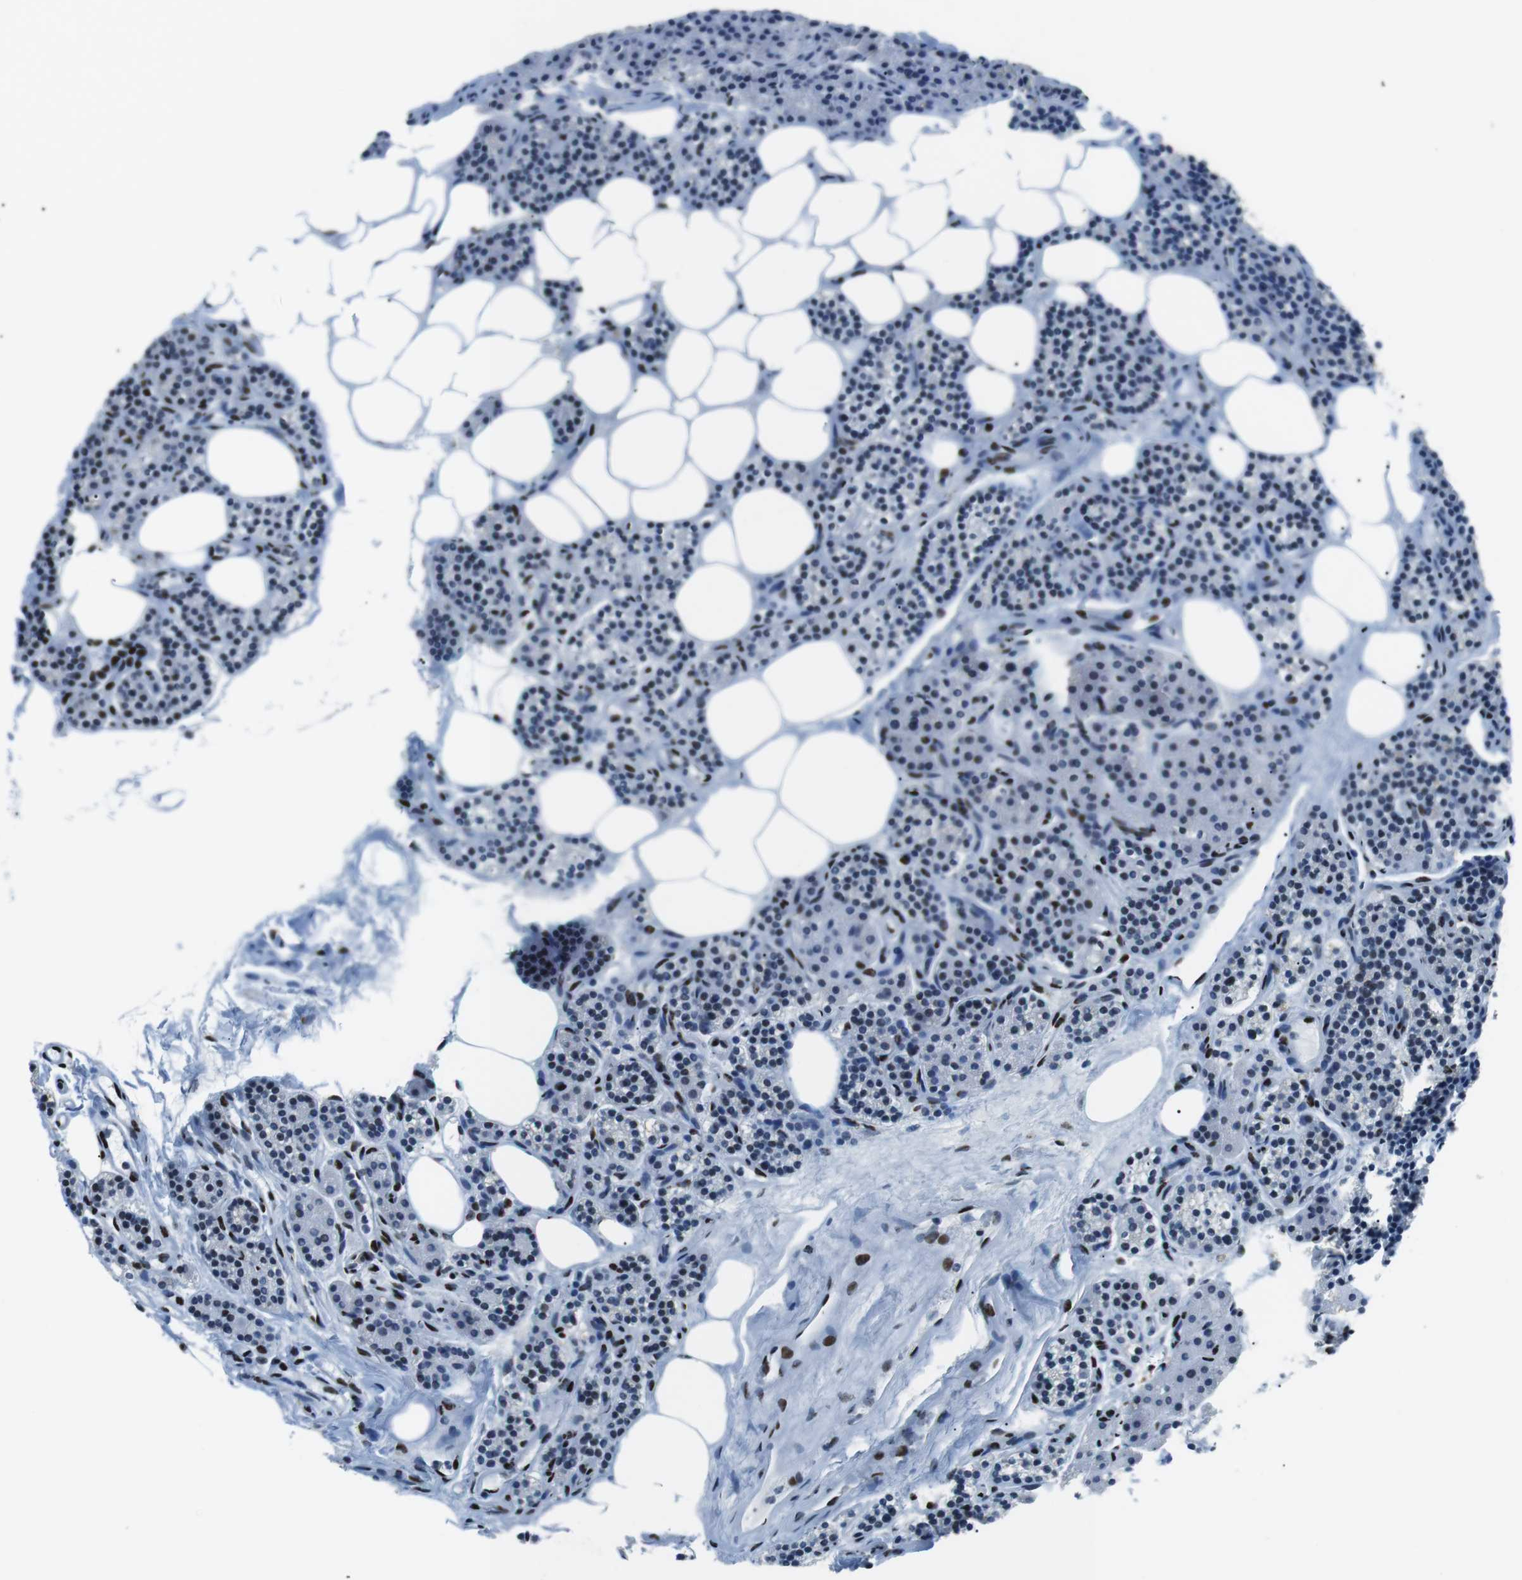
{"staining": {"intensity": "negative", "quantity": "none", "location": "none"}, "tissue": "parathyroid gland", "cell_type": "Glandular cells", "image_type": "normal", "snomed": [{"axis": "morphology", "description": "Normal tissue, NOS"}, {"axis": "morphology", "description": "Adenoma, NOS"}, {"axis": "topography", "description": "Parathyroid gland"}], "caption": "Human parathyroid gland stained for a protein using immunohistochemistry (IHC) exhibits no staining in glandular cells.", "gene": "PML", "patient": {"sex": "female", "age": 74}}